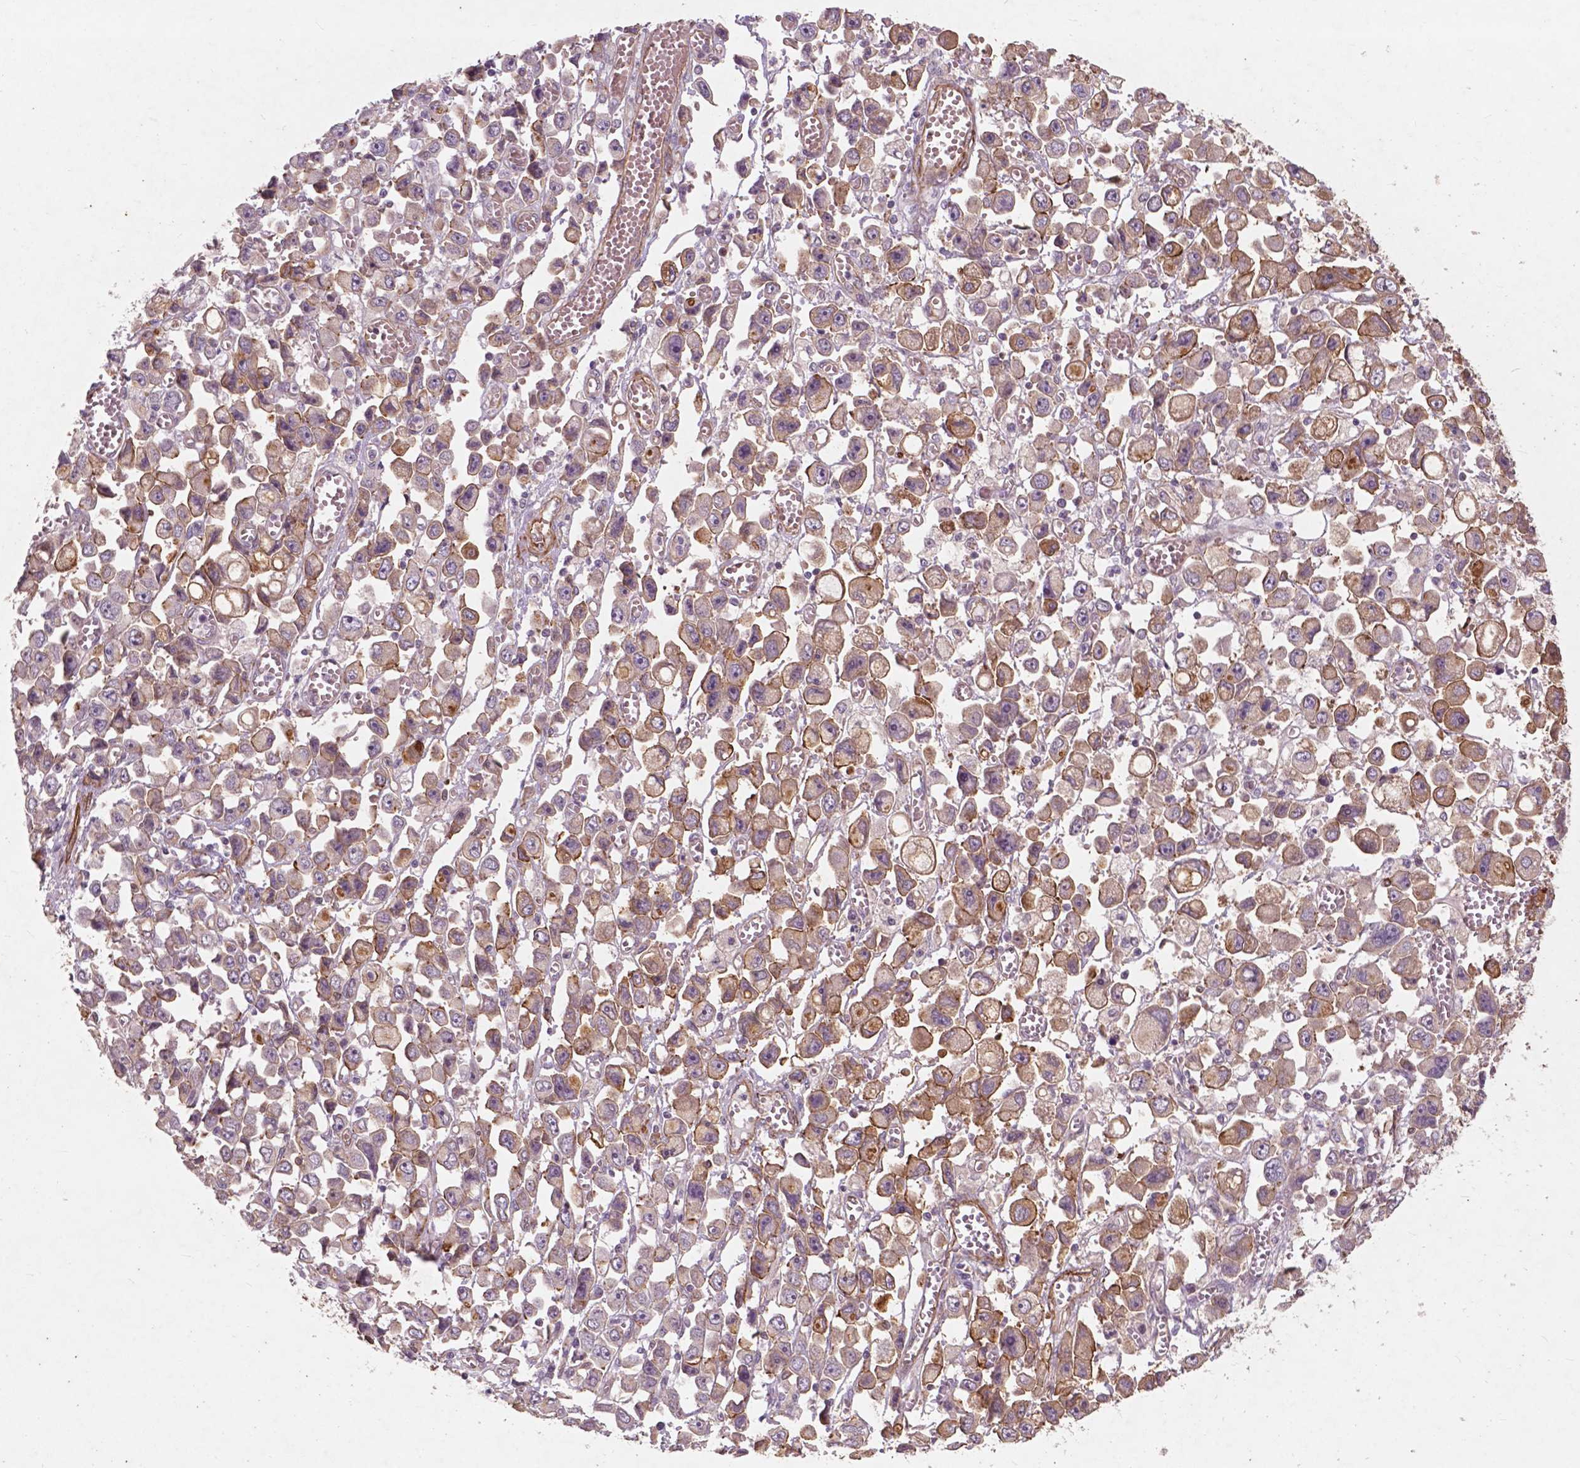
{"staining": {"intensity": "moderate", "quantity": "<25%", "location": "cytoplasmic/membranous"}, "tissue": "stomach cancer", "cell_type": "Tumor cells", "image_type": "cancer", "snomed": [{"axis": "morphology", "description": "Adenocarcinoma, NOS"}, {"axis": "topography", "description": "Stomach, upper"}], "caption": "Immunohistochemistry (IHC) (DAB) staining of stomach adenocarcinoma reveals moderate cytoplasmic/membranous protein positivity in about <25% of tumor cells.", "gene": "RFPL4B", "patient": {"sex": "male", "age": 70}}